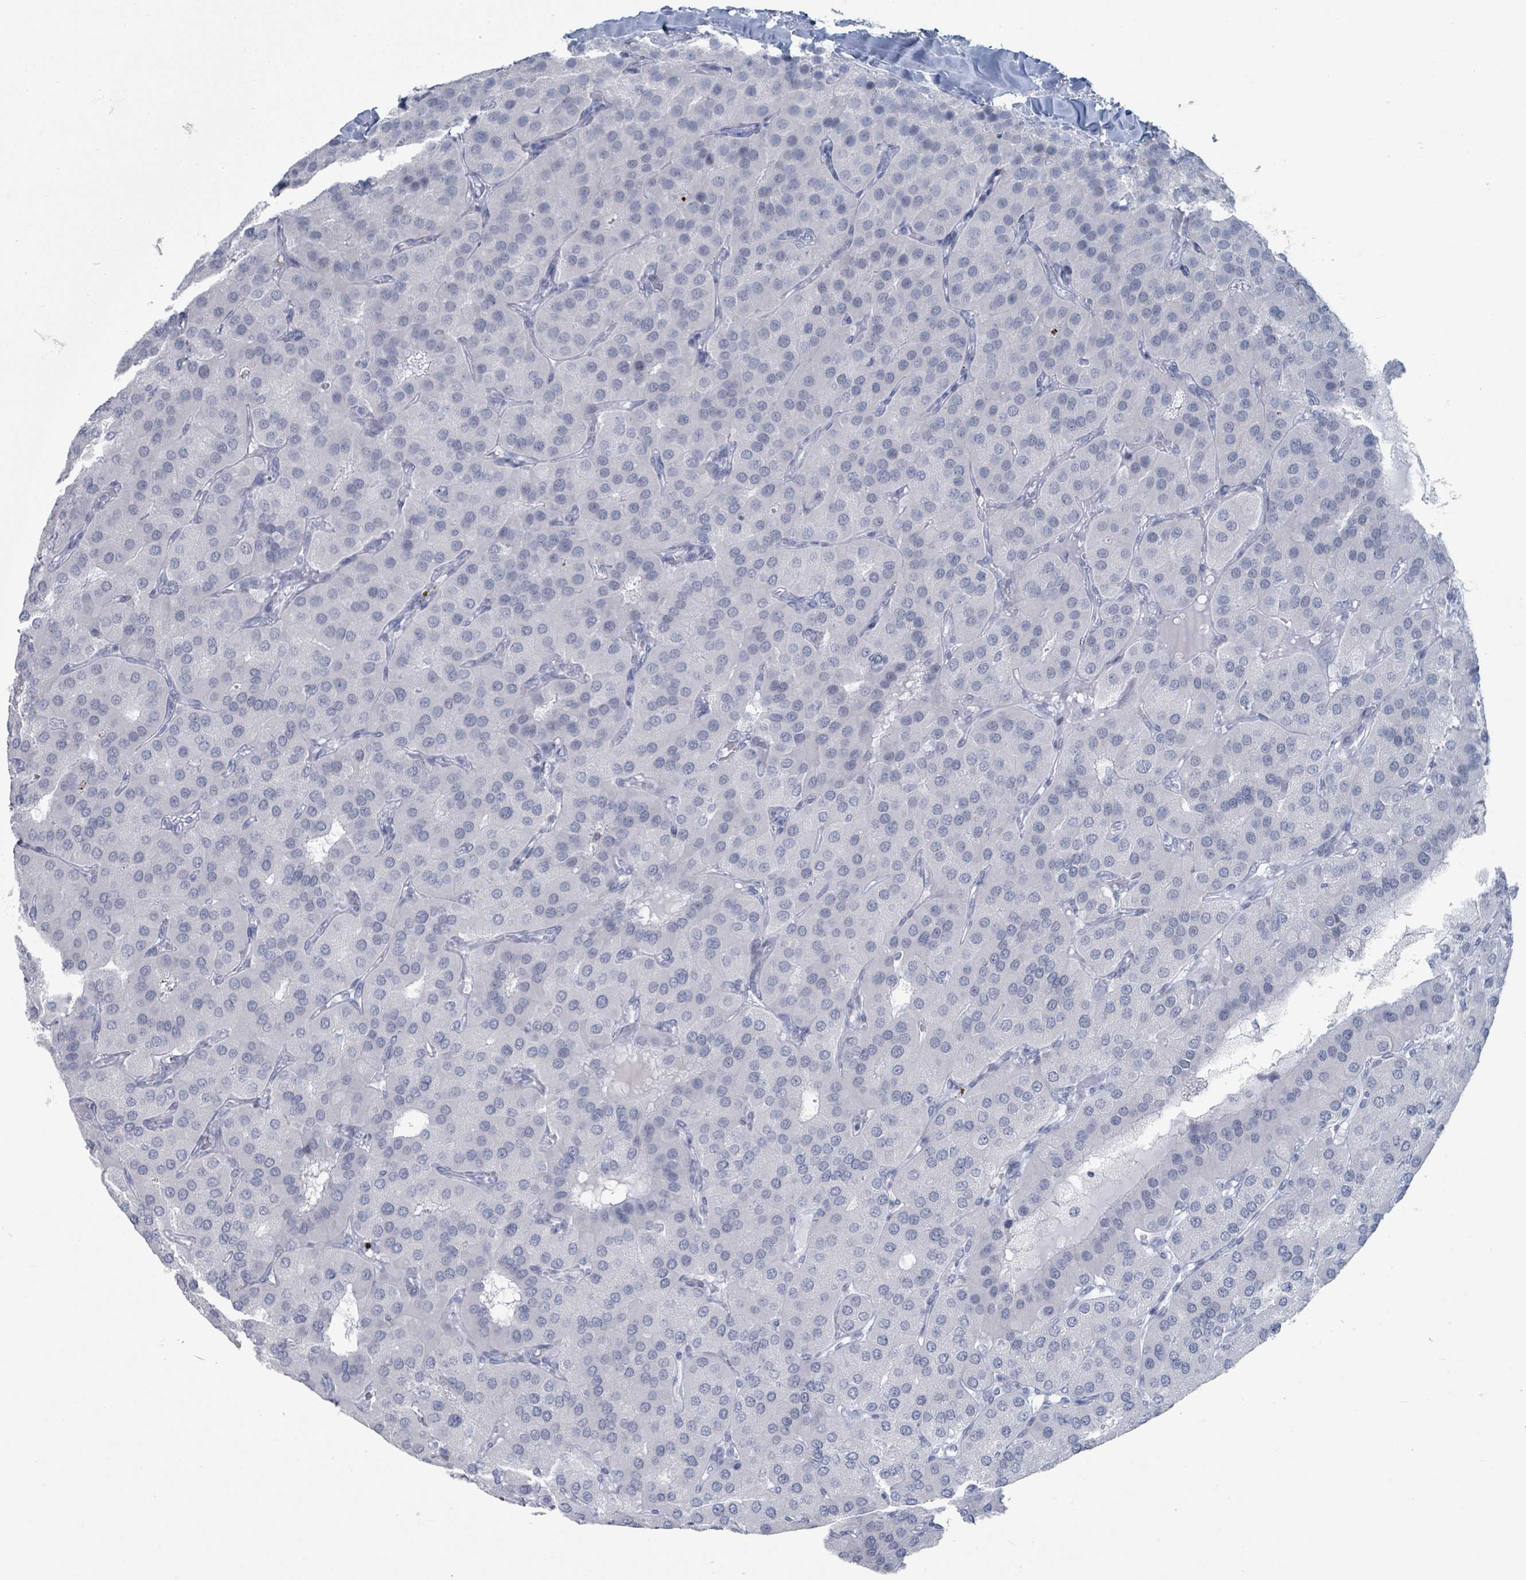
{"staining": {"intensity": "negative", "quantity": "none", "location": "none"}, "tissue": "parathyroid gland", "cell_type": "Glandular cells", "image_type": "normal", "snomed": [{"axis": "morphology", "description": "Normal tissue, NOS"}, {"axis": "morphology", "description": "Adenoma, NOS"}, {"axis": "topography", "description": "Parathyroid gland"}], "caption": "There is no significant positivity in glandular cells of parathyroid gland.", "gene": "GPR15LG", "patient": {"sex": "female", "age": 86}}